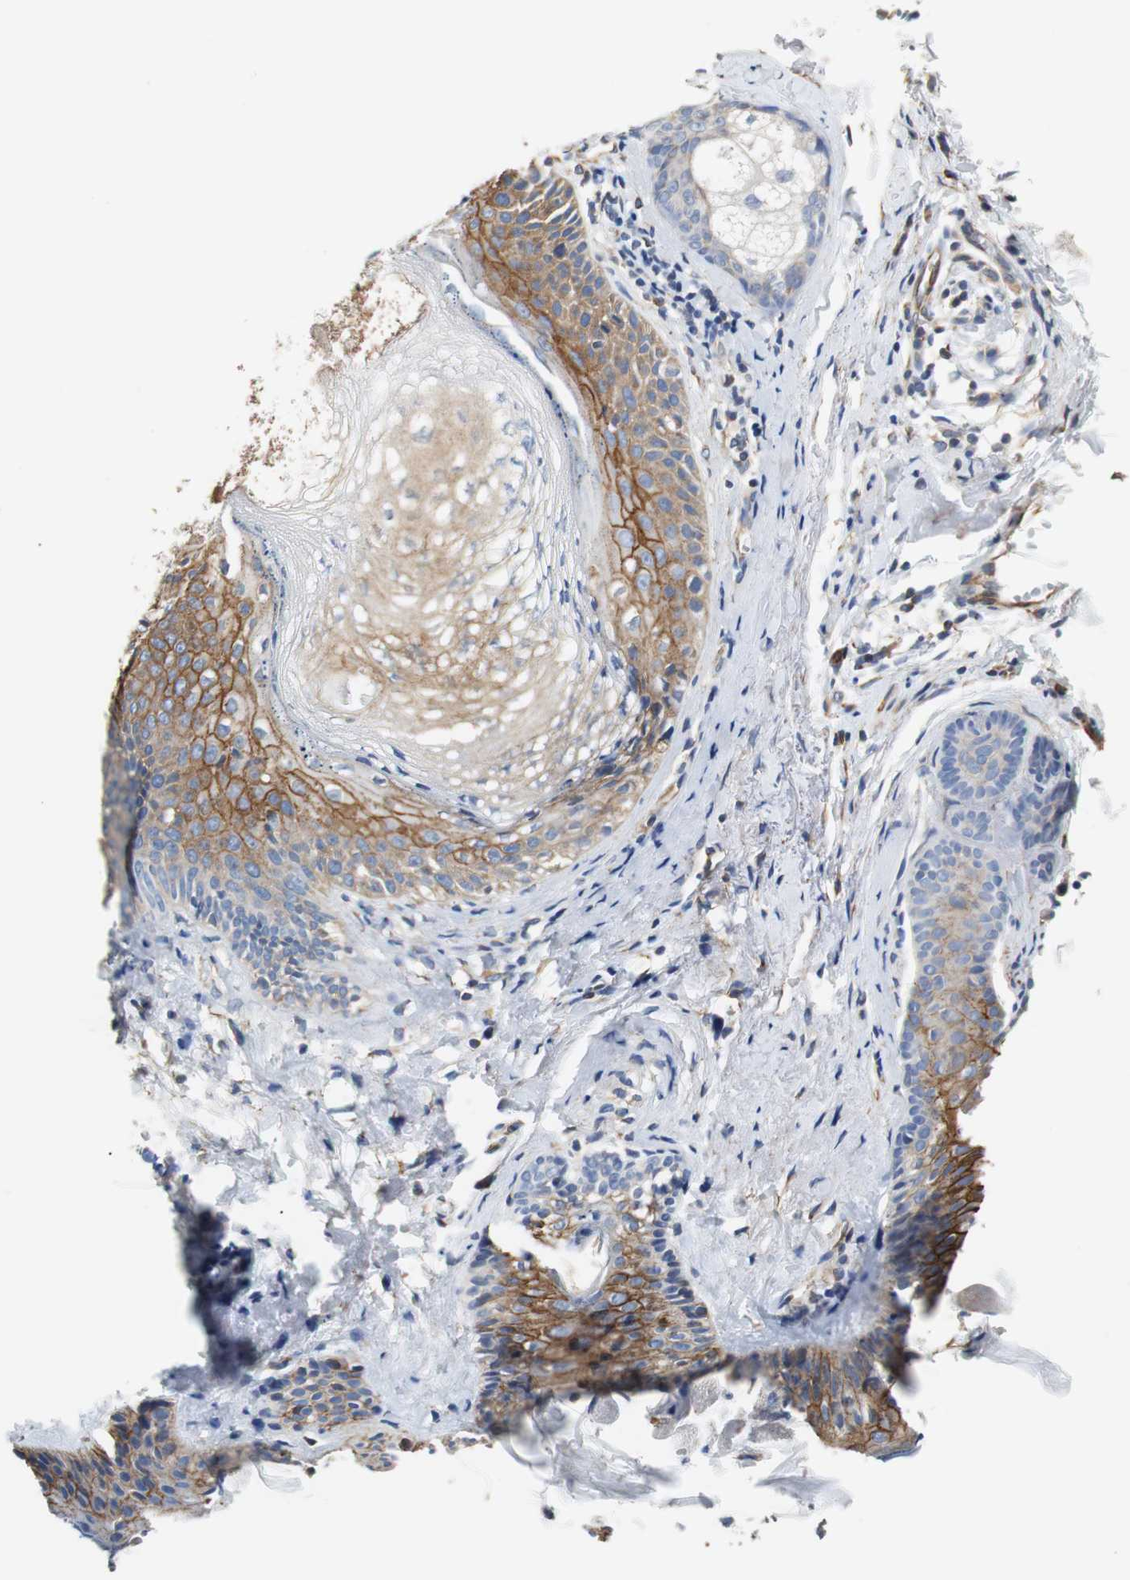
{"staining": {"intensity": "strong", "quantity": ">75%", "location": "cytoplasmic/membranous"}, "tissue": "skin cancer", "cell_type": "Tumor cells", "image_type": "cancer", "snomed": [{"axis": "morphology", "description": "Normal tissue, NOS"}, {"axis": "morphology", "description": "Basal cell carcinoma"}, {"axis": "topography", "description": "Skin"}], "caption": "Immunohistochemical staining of skin cancer shows high levels of strong cytoplasmic/membranous staining in approximately >75% of tumor cells. Nuclei are stained in blue.", "gene": "PCK1", "patient": {"sex": "female", "age": 69}}